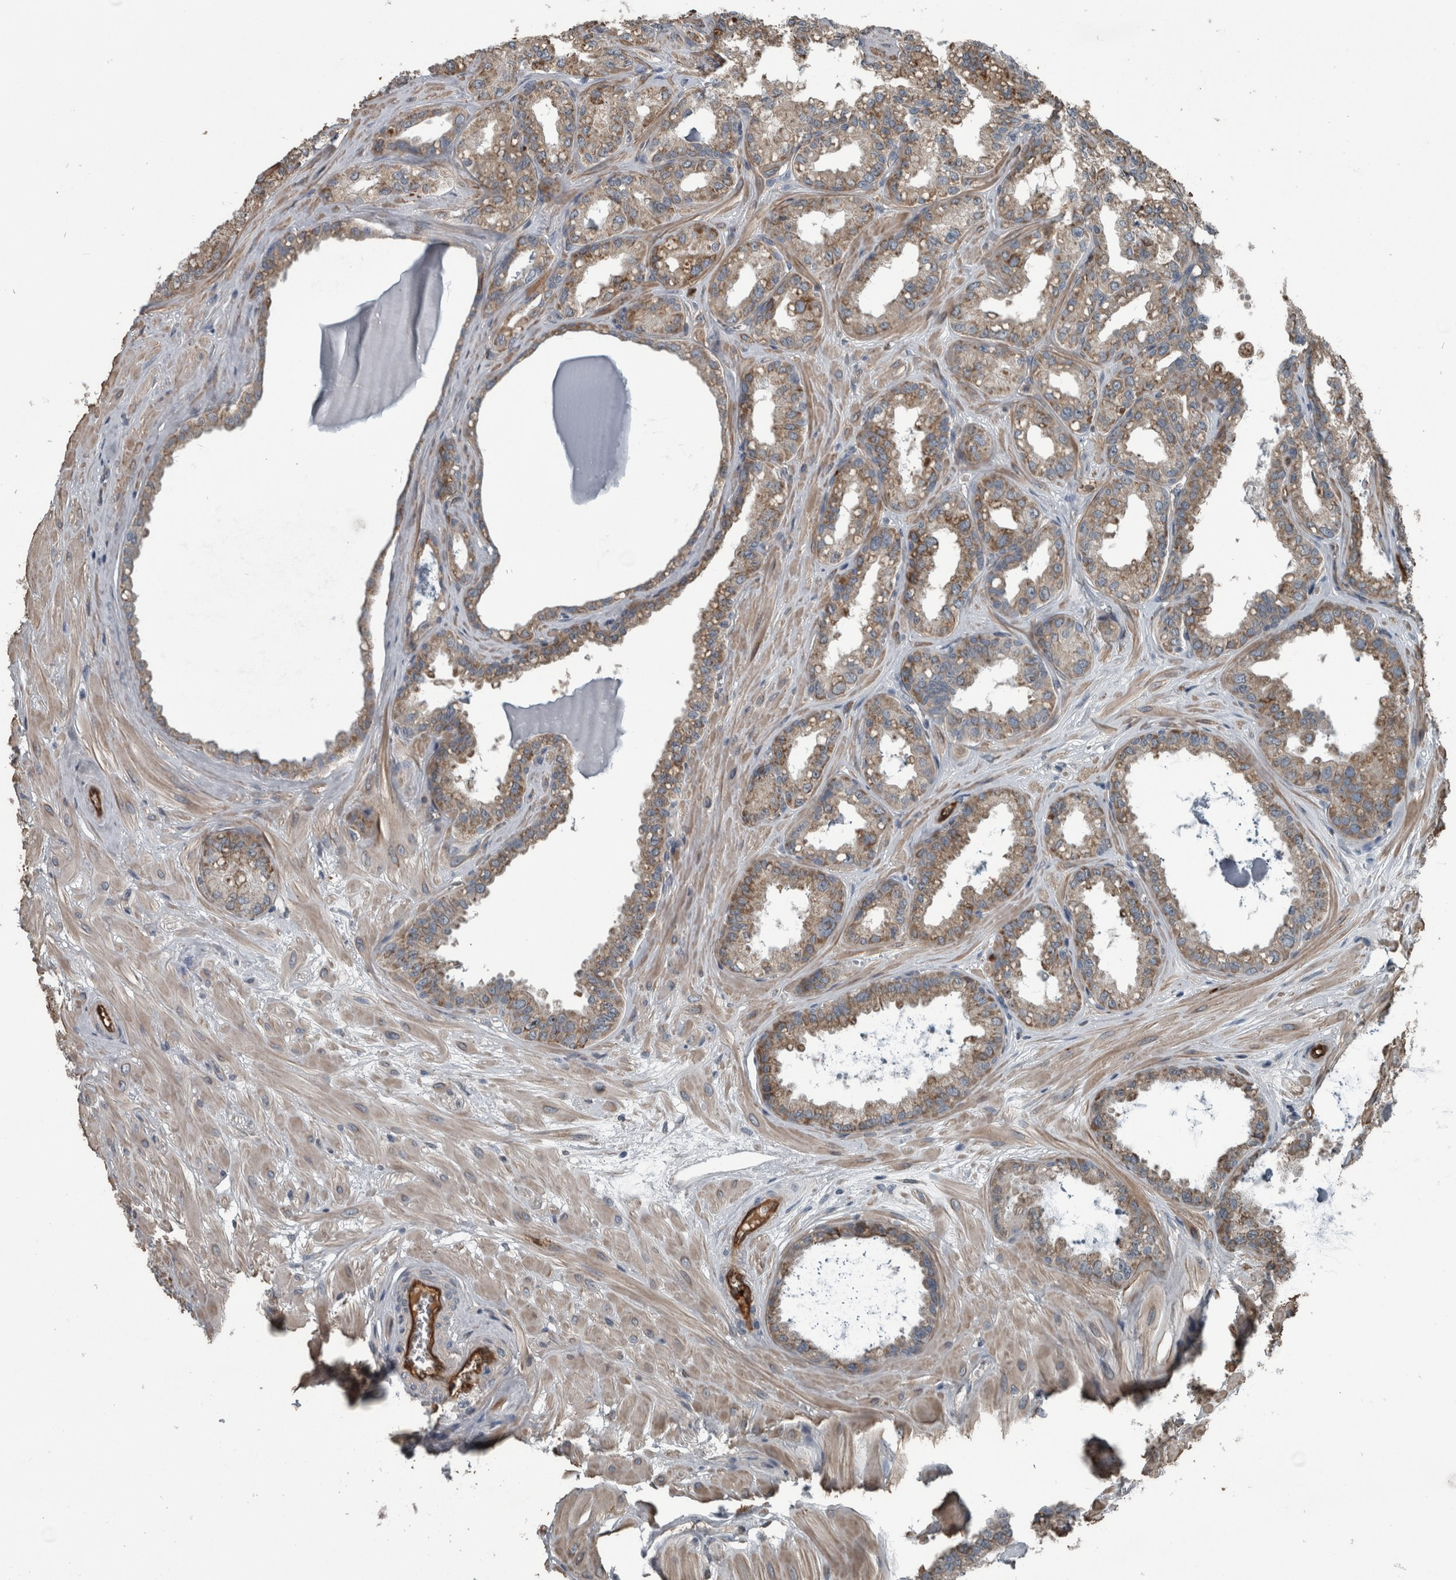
{"staining": {"intensity": "weak", "quantity": ">75%", "location": "cytoplasmic/membranous"}, "tissue": "seminal vesicle", "cell_type": "Glandular cells", "image_type": "normal", "snomed": [{"axis": "morphology", "description": "Normal tissue, NOS"}, {"axis": "topography", "description": "Prostate"}, {"axis": "topography", "description": "Seminal veicle"}], "caption": "Protein expression analysis of normal human seminal vesicle reveals weak cytoplasmic/membranous staining in approximately >75% of glandular cells.", "gene": "EXOC8", "patient": {"sex": "male", "age": 51}}